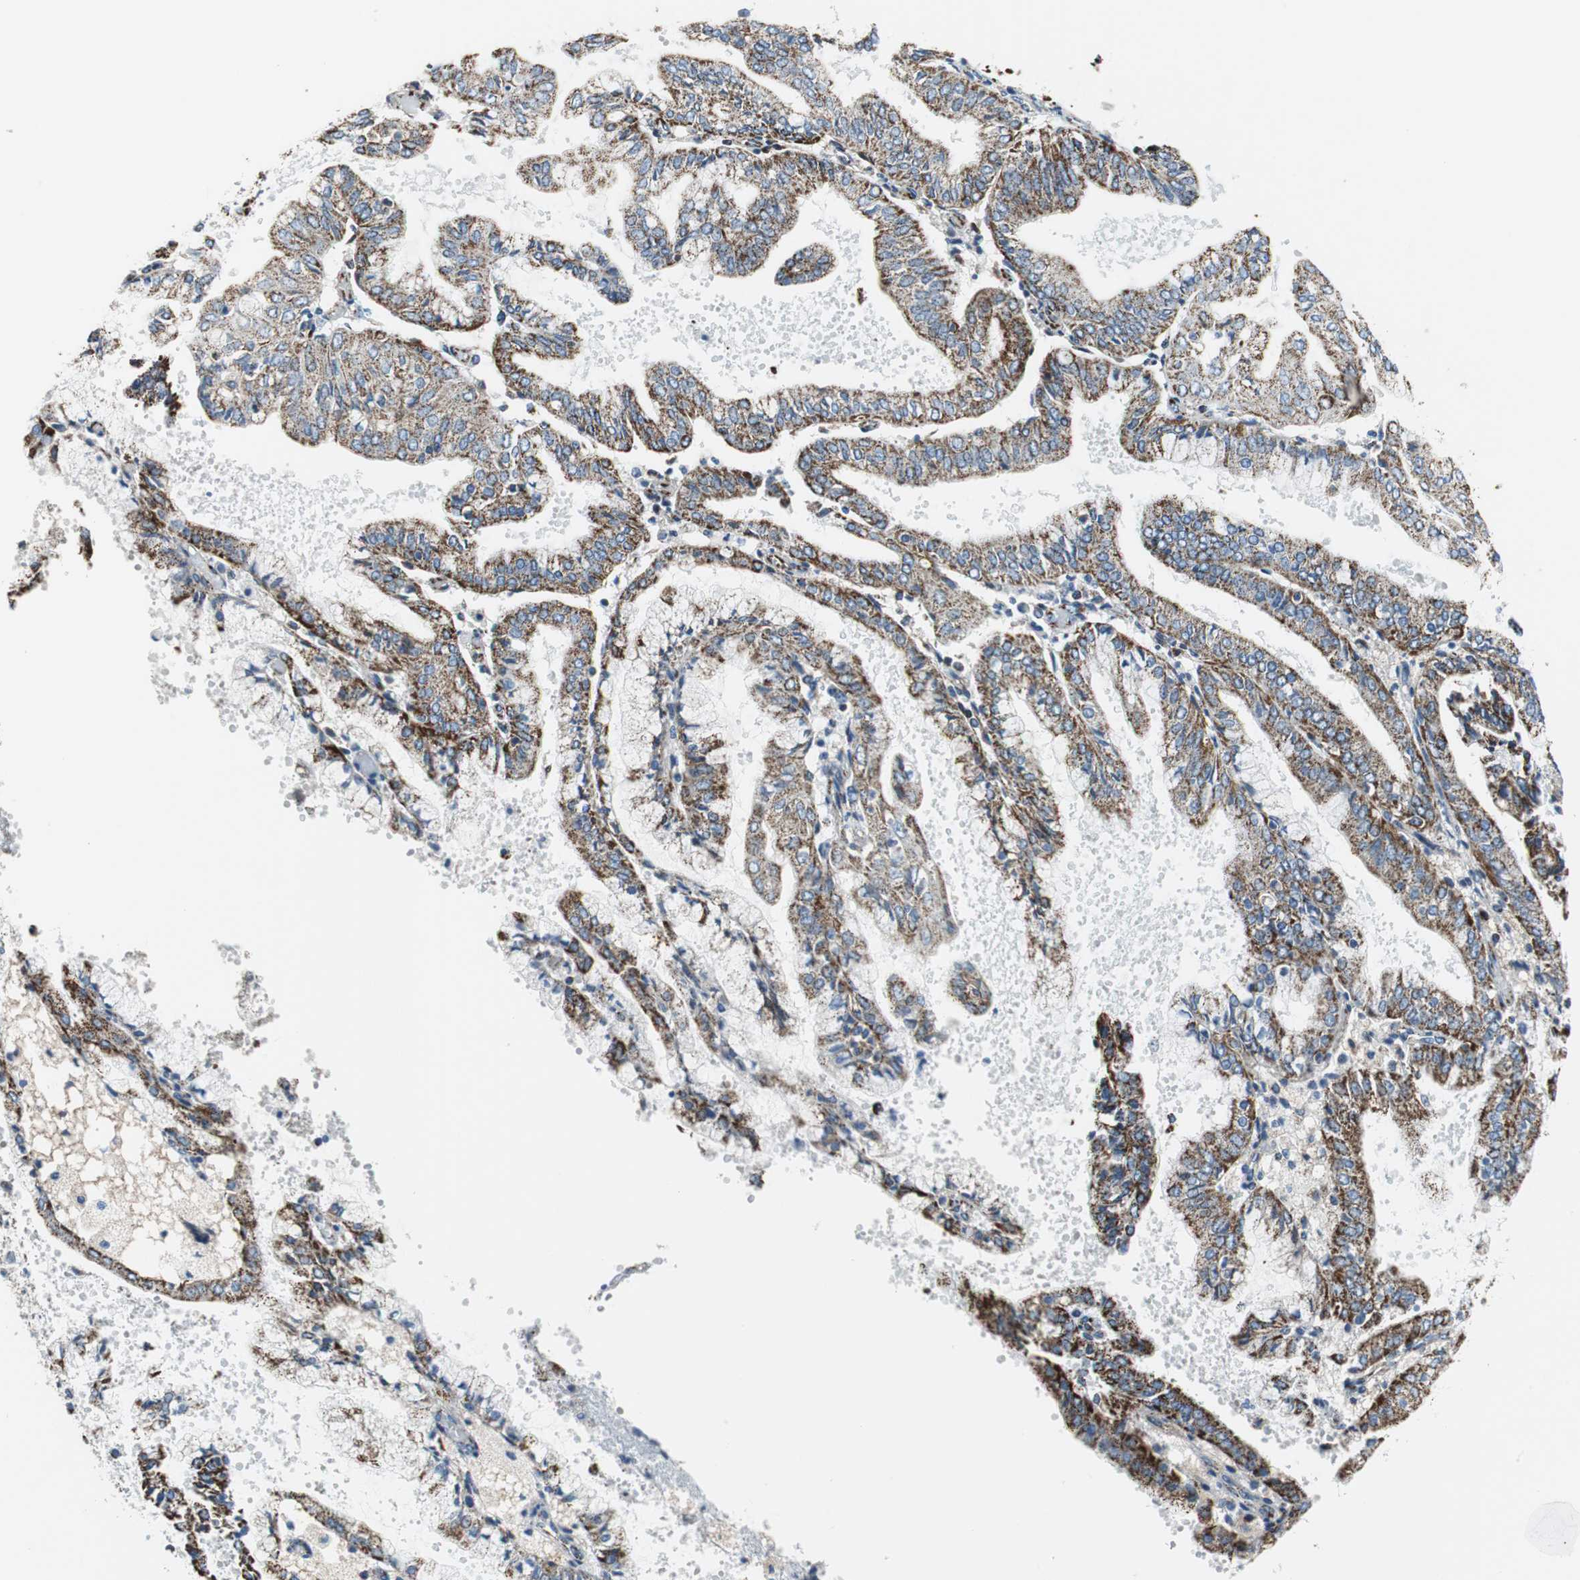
{"staining": {"intensity": "strong", "quantity": ">75%", "location": "cytoplasmic/membranous"}, "tissue": "endometrial cancer", "cell_type": "Tumor cells", "image_type": "cancer", "snomed": [{"axis": "morphology", "description": "Adenocarcinoma, NOS"}, {"axis": "topography", "description": "Endometrium"}], "caption": "Approximately >75% of tumor cells in adenocarcinoma (endometrial) exhibit strong cytoplasmic/membranous protein staining as visualized by brown immunohistochemical staining.", "gene": "C1QTNF7", "patient": {"sex": "female", "age": 63}}